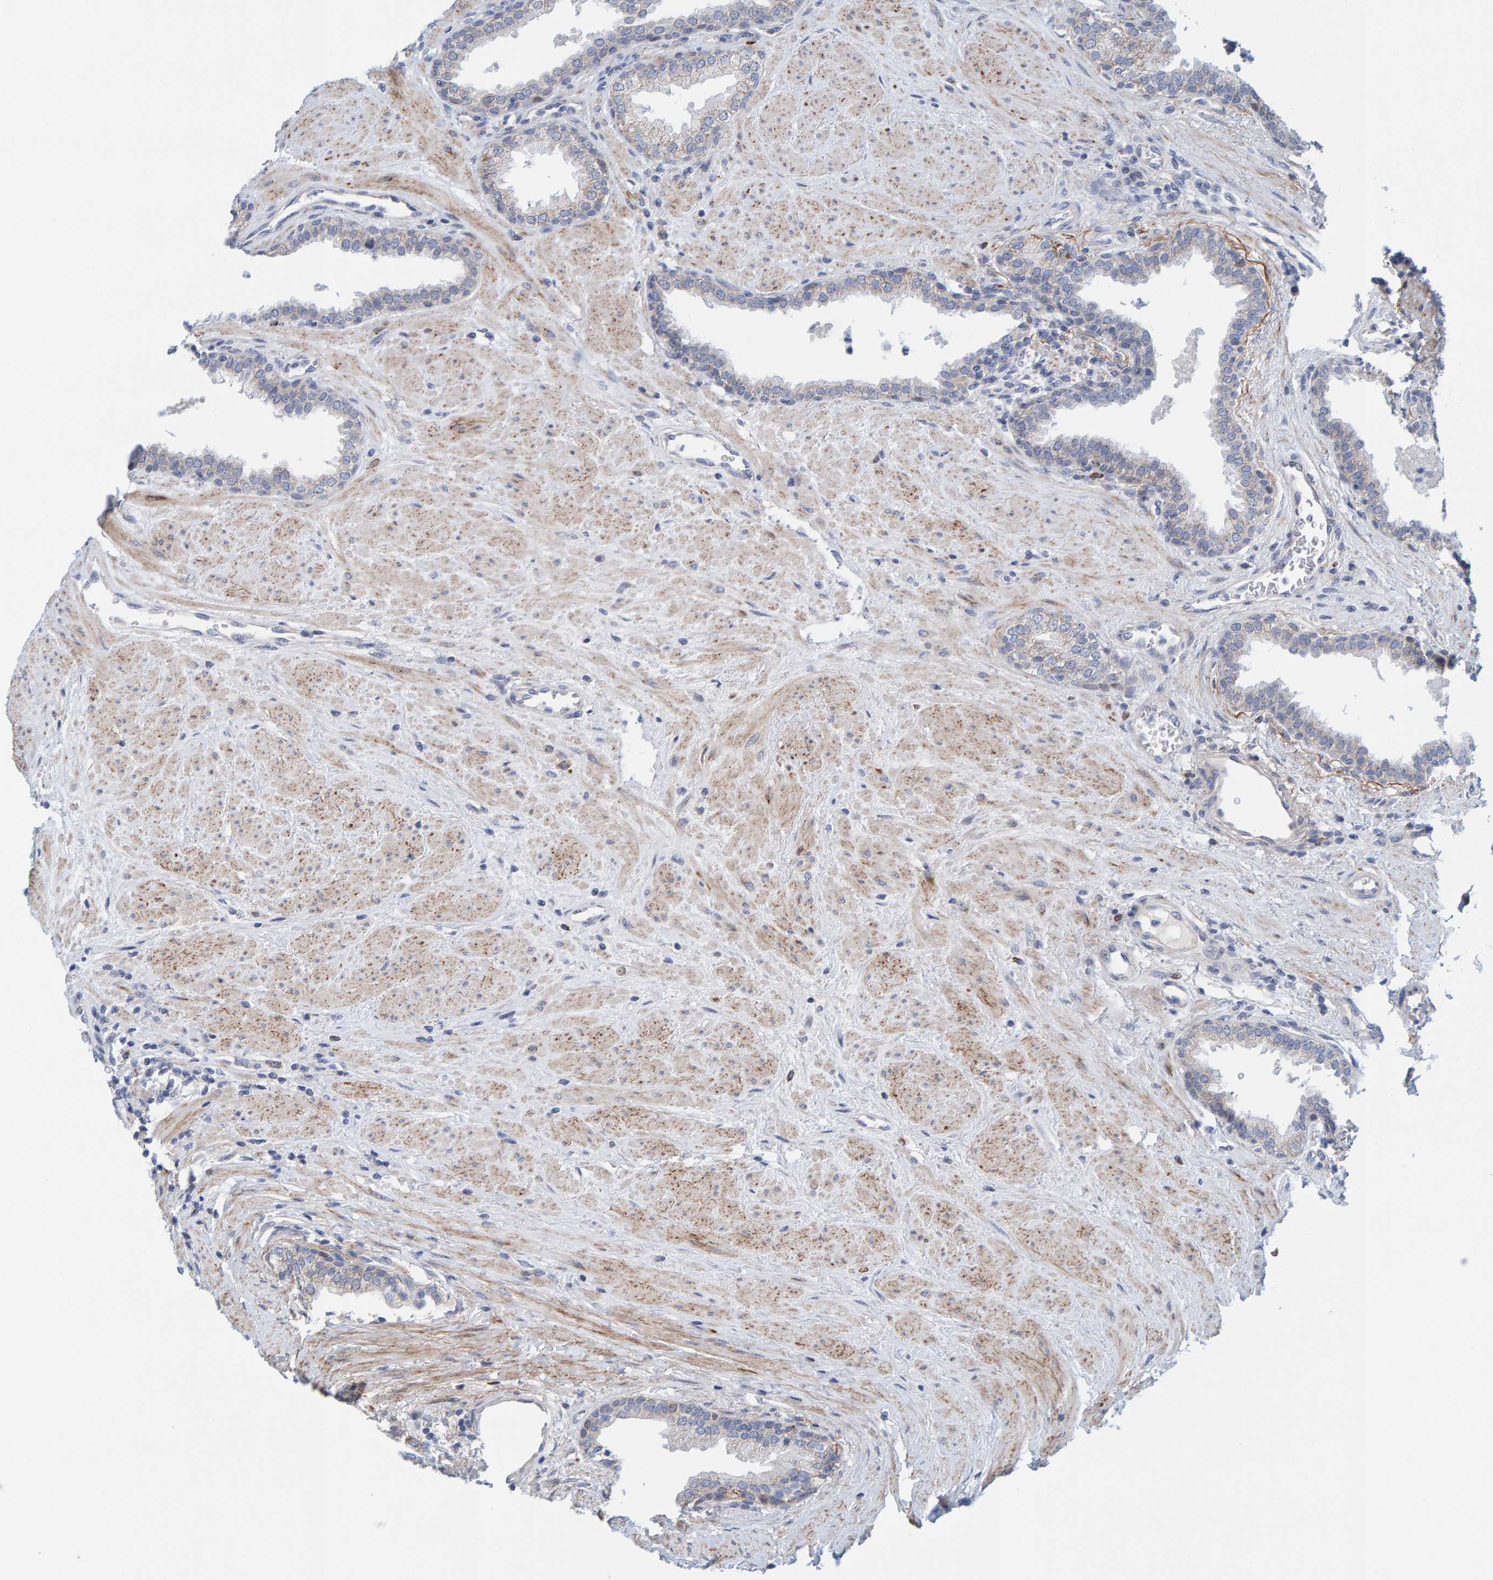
{"staining": {"intensity": "weak", "quantity": ">75%", "location": "cytoplasmic/membranous"}, "tissue": "prostate", "cell_type": "Glandular cells", "image_type": "normal", "snomed": [{"axis": "morphology", "description": "Normal tissue, NOS"}, {"axis": "topography", "description": "Prostate"}], "caption": "Immunohistochemical staining of normal human prostate reveals >75% levels of weak cytoplasmic/membranous protein positivity in about >75% of glandular cells. (DAB IHC with brightfield microscopy, high magnification).", "gene": "ZC3H3", "patient": {"sex": "male", "age": 51}}